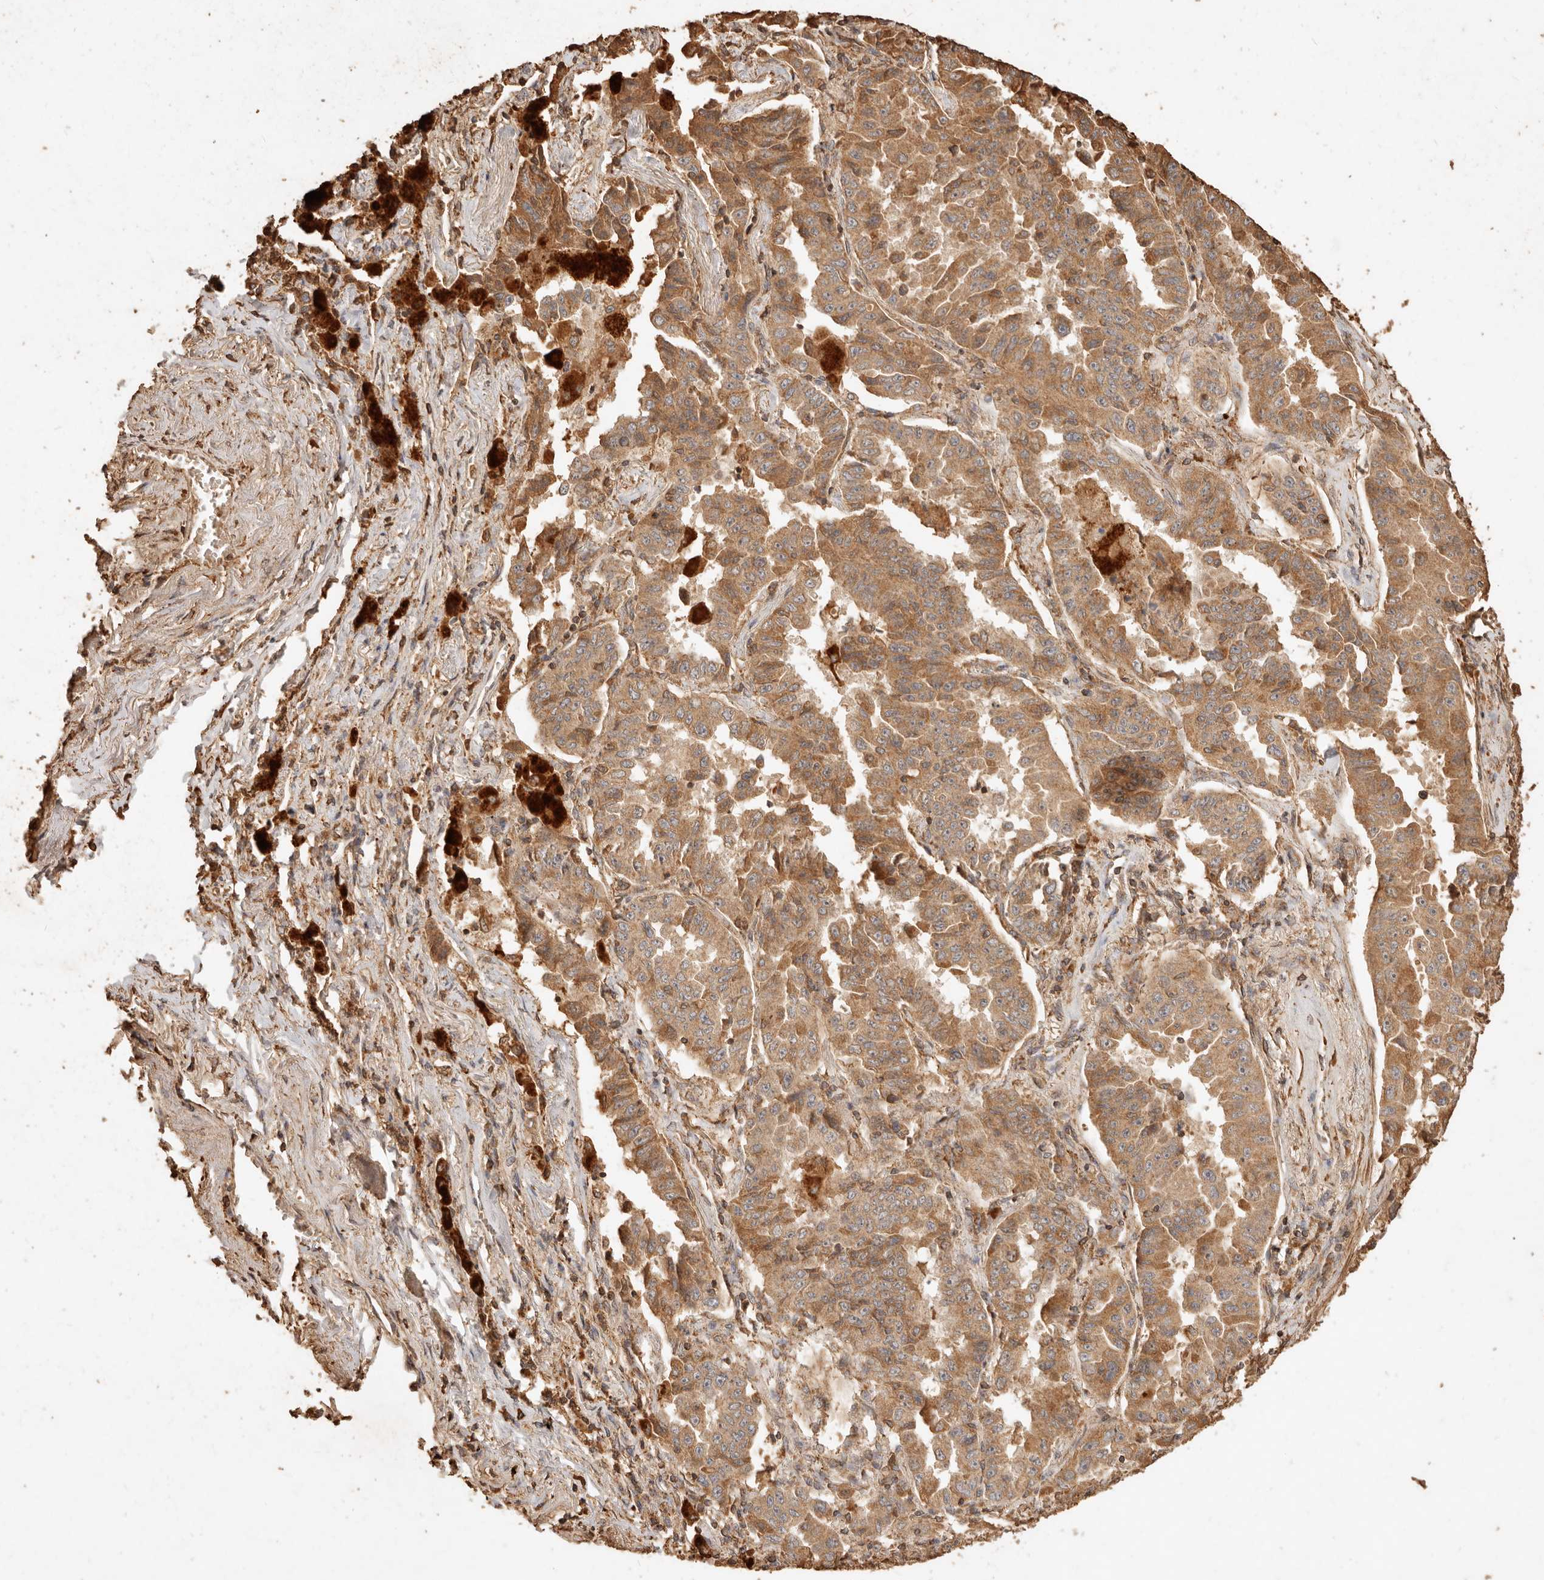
{"staining": {"intensity": "moderate", "quantity": ">75%", "location": "cytoplasmic/membranous"}, "tissue": "lung cancer", "cell_type": "Tumor cells", "image_type": "cancer", "snomed": [{"axis": "morphology", "description": "Adenocarcinoma, NOS"}, {"axis": "topography", "description": "Lung"}], "caption": "Protein expression analysis of human adenocarcinoma (lung) reveals moderate cytoplasmic/membranous staining in about >75% of tumor cells. Using DAB (3,3'-diaminobenzidine) (brown) and hematoxylin (blue) stains, captured at high magnification using brightfield microscopy.", "gene": "FAM180B", "patient": {"sex": "female", "age": 51}}